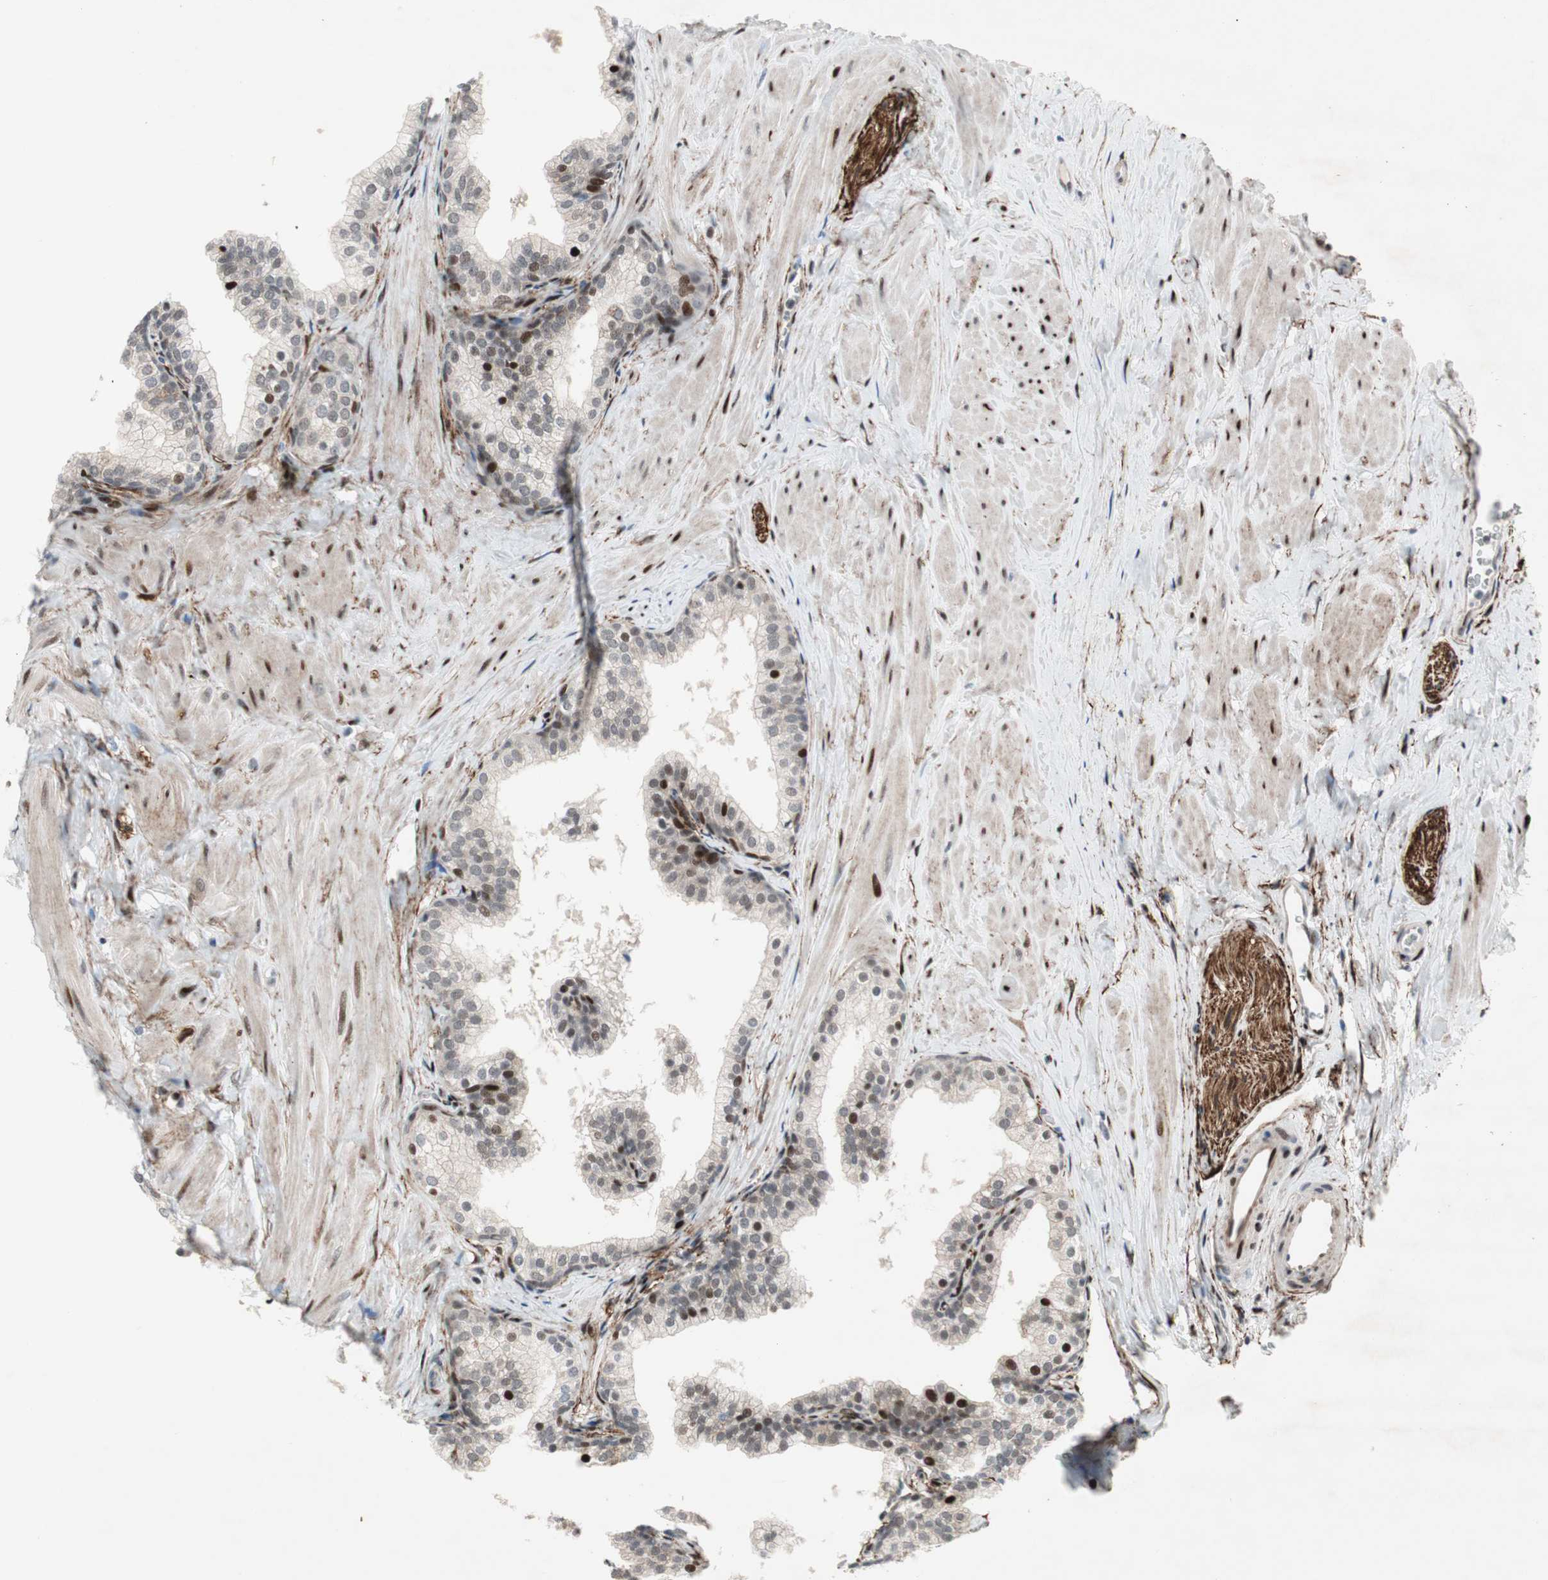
{"staining": {"intensity": "weak", "quantity": "25%-75%", "location": "cytoplasmic/membranous"}, "tissue": "prostate", "cell_type": "Glandular cells", "image_type": "normal", "snomed": [{"axis": "morphology", "description": "Normal tissue, NOS"}, {"axis": "topography", "description": "Prostate"}], "caption": "The histopathology image demonstrates immunohistochemical staining of unremarkable prostate. There is weak cytoplasmic/membranous staining is appreciated in approximately 25%-75% of glandular cells. The protein of interest is shown in brown color, while the nuclei are stained blue.", "gene": "FBXO44", "patient": {"sex": "male", "age": 60}}